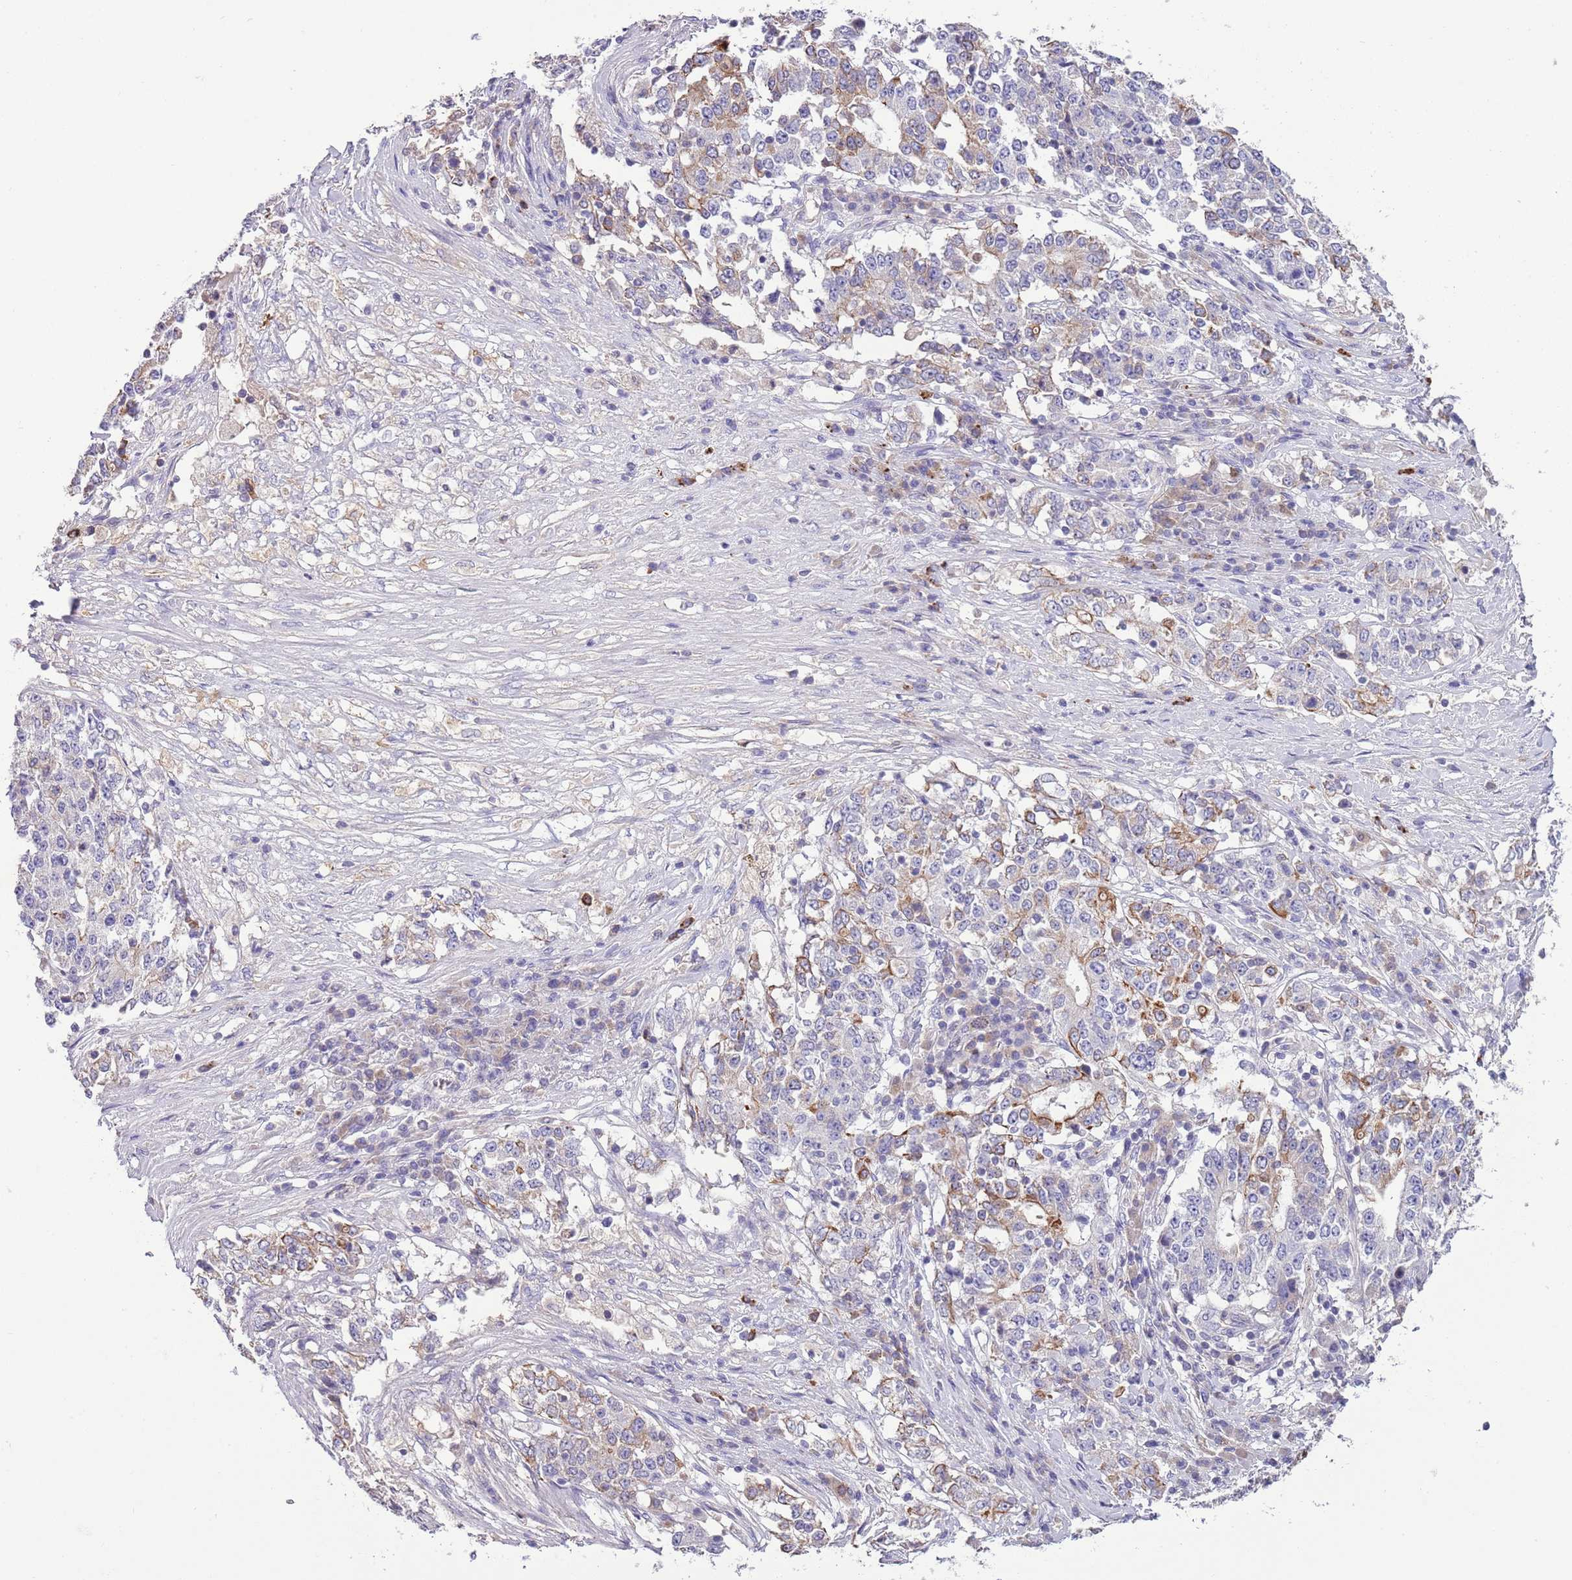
{"staining": {"intensity": "moderate", "quantity": "<25%", "location": "cytoplasmic/membranous"}, "tissue": "stomach cancer", "cell_type": "Tumor cells", "image_type": "cancer", "snomed": [{"axis": "morphology", "description": "Adenocarcinoma, NOS"}, {"axis": "topography", "description": "Stomach"}], "caption": "Approximately <25% of tumor cells in stomach adenocarcinoma reveal moderate cytoplasmic/membranous protein expression as visualized by brown immunohistochemical staining.", "gene": "HES3", "patient": {"sex": "male", "age": 59}}